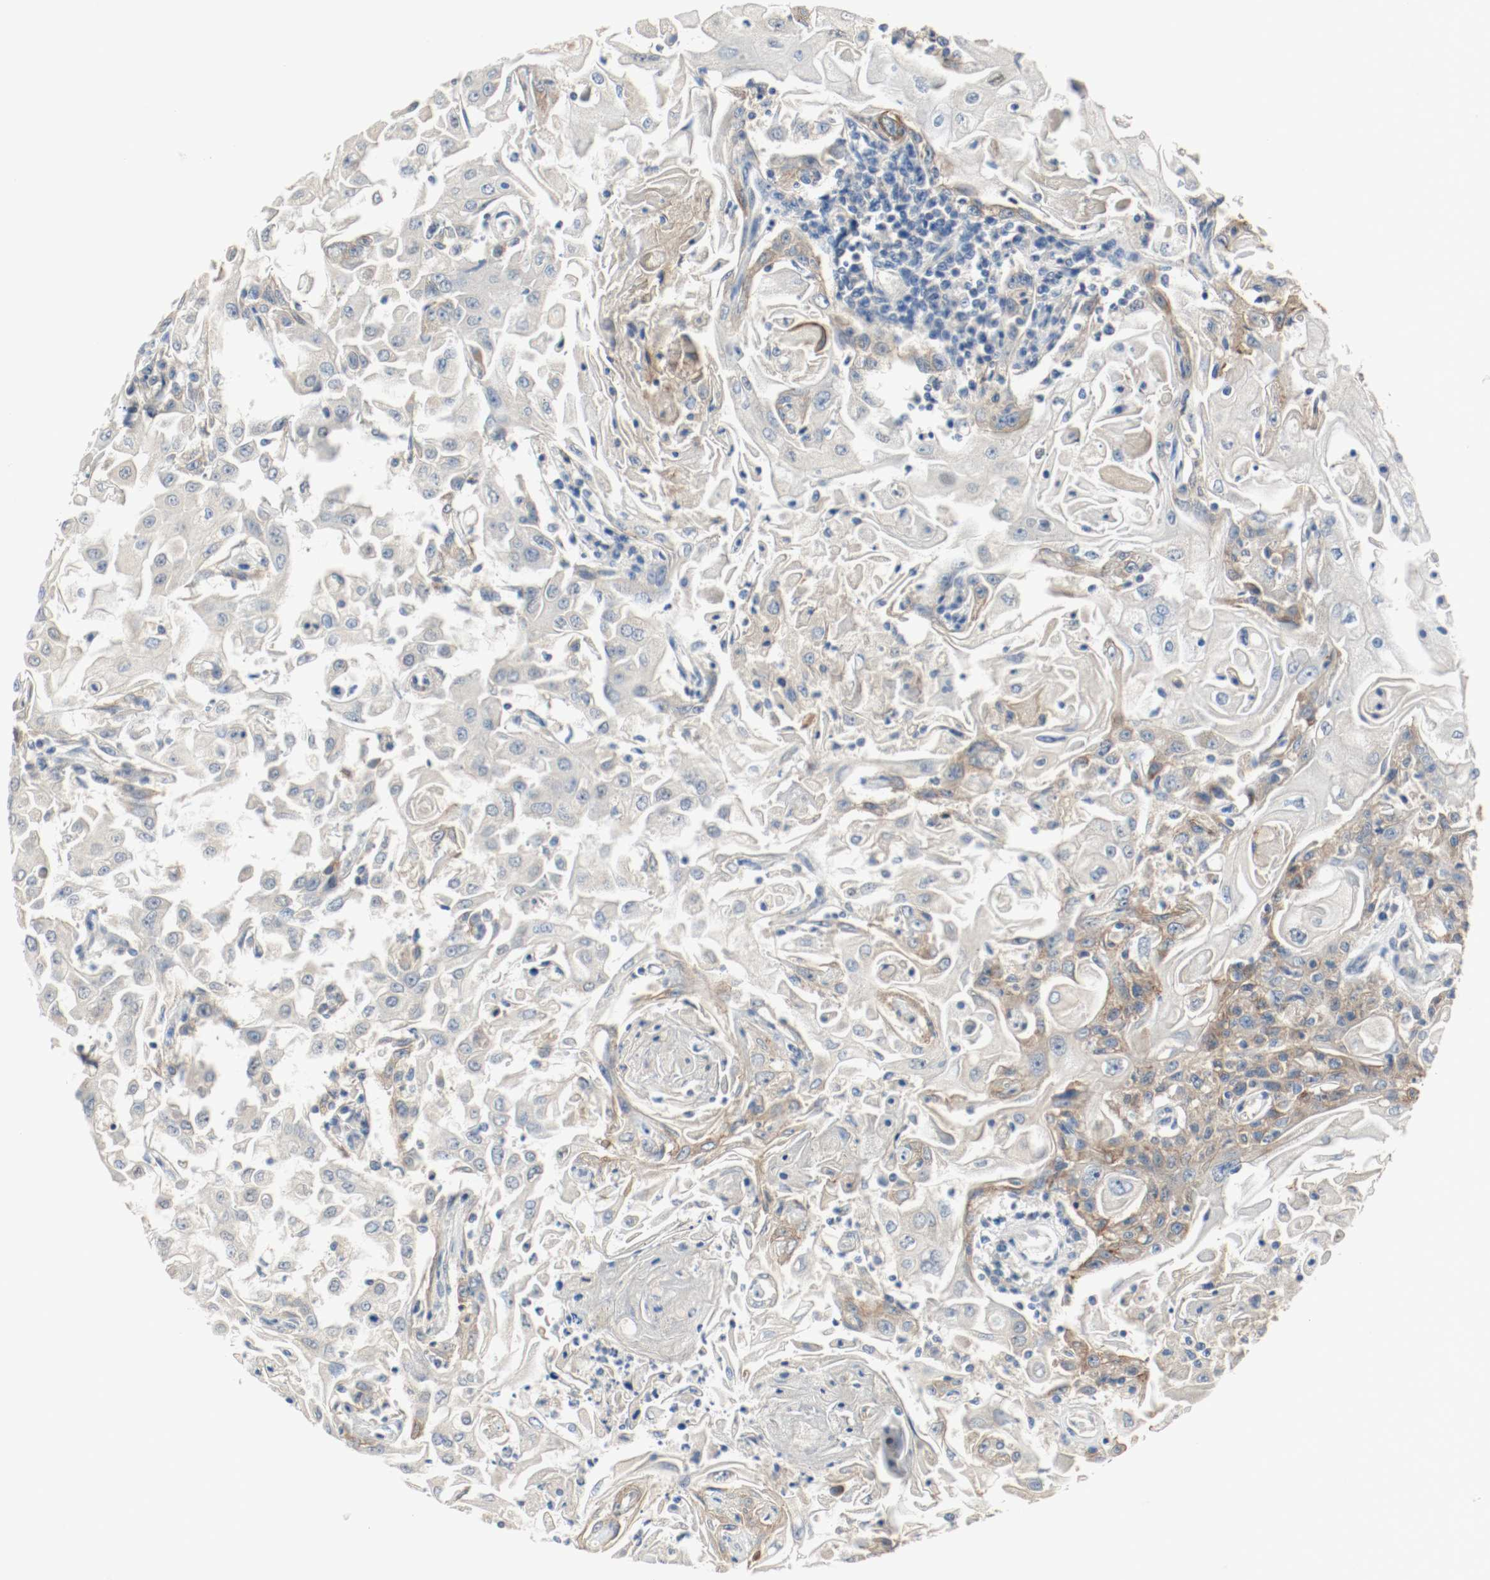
{"staining": {"intensity": "moderate", "quantity": "25%-75%", "location": "cytoplasmic/membranous"}, "tissue": "head and neck cancer", "cell_type": "Tumor cells", "image_type": "cancer", "snomed": [{"axis": "morphology", "description": "Squamous cell carcinoma, NOS"}, {"axis": "topography", "description": "Oral tissue"}, {"axis": "topography", "description": "Head-Neck"}], "caption": "Tumor cells reveal medium levels of moderate cytoplasmic/membranous staining in approximately 25%-75% of cells in human head and neck cancer.", "gene": "MELTF", "patient": {"sex": "female", "age": 76}}